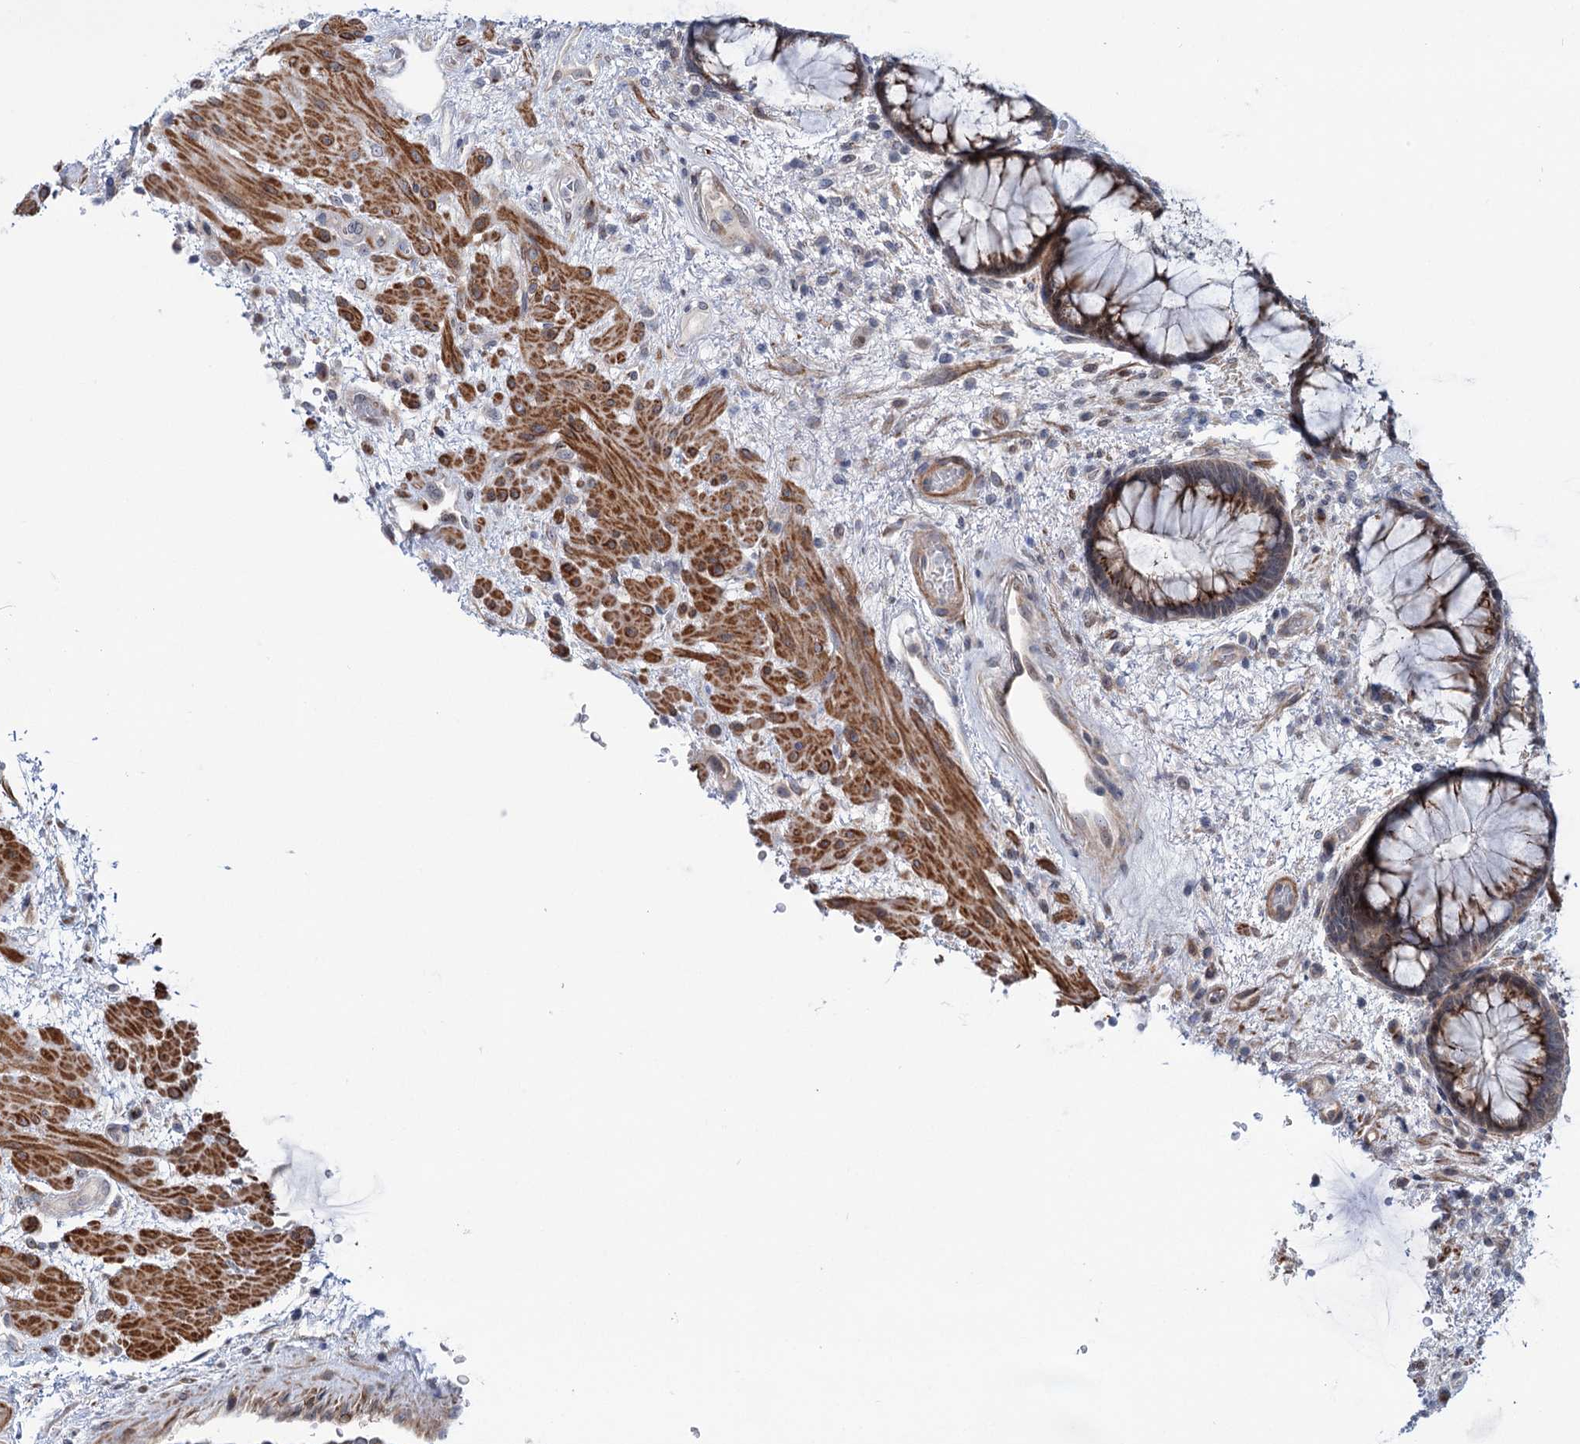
{"staining": {"intensity": "strong", "quantity": ">75%", "location": "cytoplasmic/membranous"}, "tissue": "rectum", "cell_type": "Glandular cells", "image_type": "normal", "snomed": [{"axis": "morphology", "description": "Normal tissue, NOS"}, {"axis": "topography", "description": "Rectum"}], "caption": "Immunohistochemistry (IHC) histopathology image of unremarkable rectum stained for a protein (brown), which demonstrates high levels of strong cytoplasmic/membranous positivity in approximately >75% of glandular cells.", "gene": "ELP4", "patient": {"sex": "male", "age": 51}}